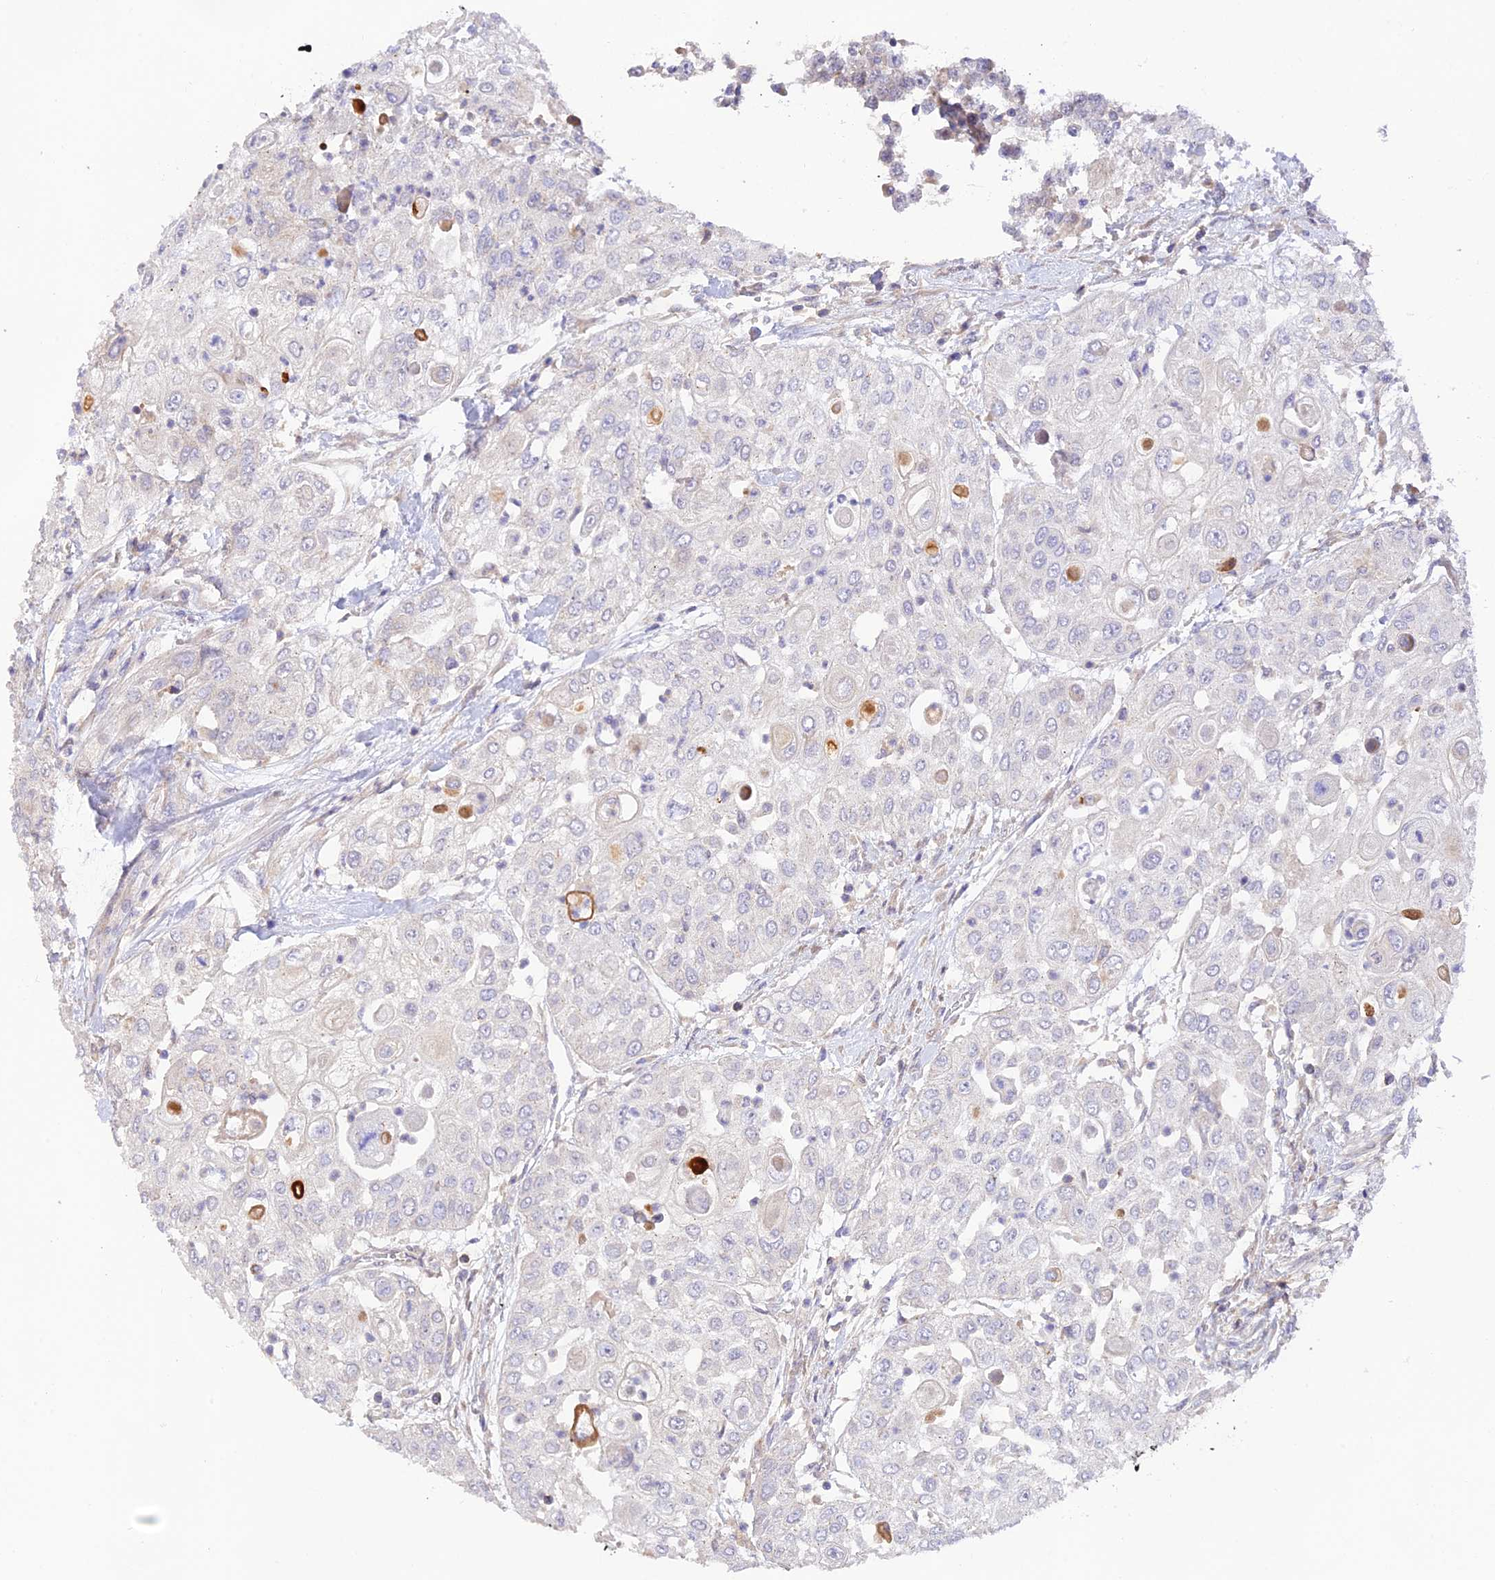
{"staining": {"intensity": "negative", "quantity": "none", "location": "none"}, "tissue": "urothelial cancer", "cell_type": "Tumor cells", "image_type": "cancer", "snomed": [{"axis": "morphology", "description": "Urothelial carcinoma, High grade"}, {"axis": "topography", "description": "Urinary bladder"}], "caption": "Image shows no significant protein positivity in tumor cells of high-grade urothelial carcinoma. (Immunohistochemistry (ihc), brightfield microscopy, high magnification).", "gene": "CAMSAP3", "patient": {"sex": "female", "age": 79}}